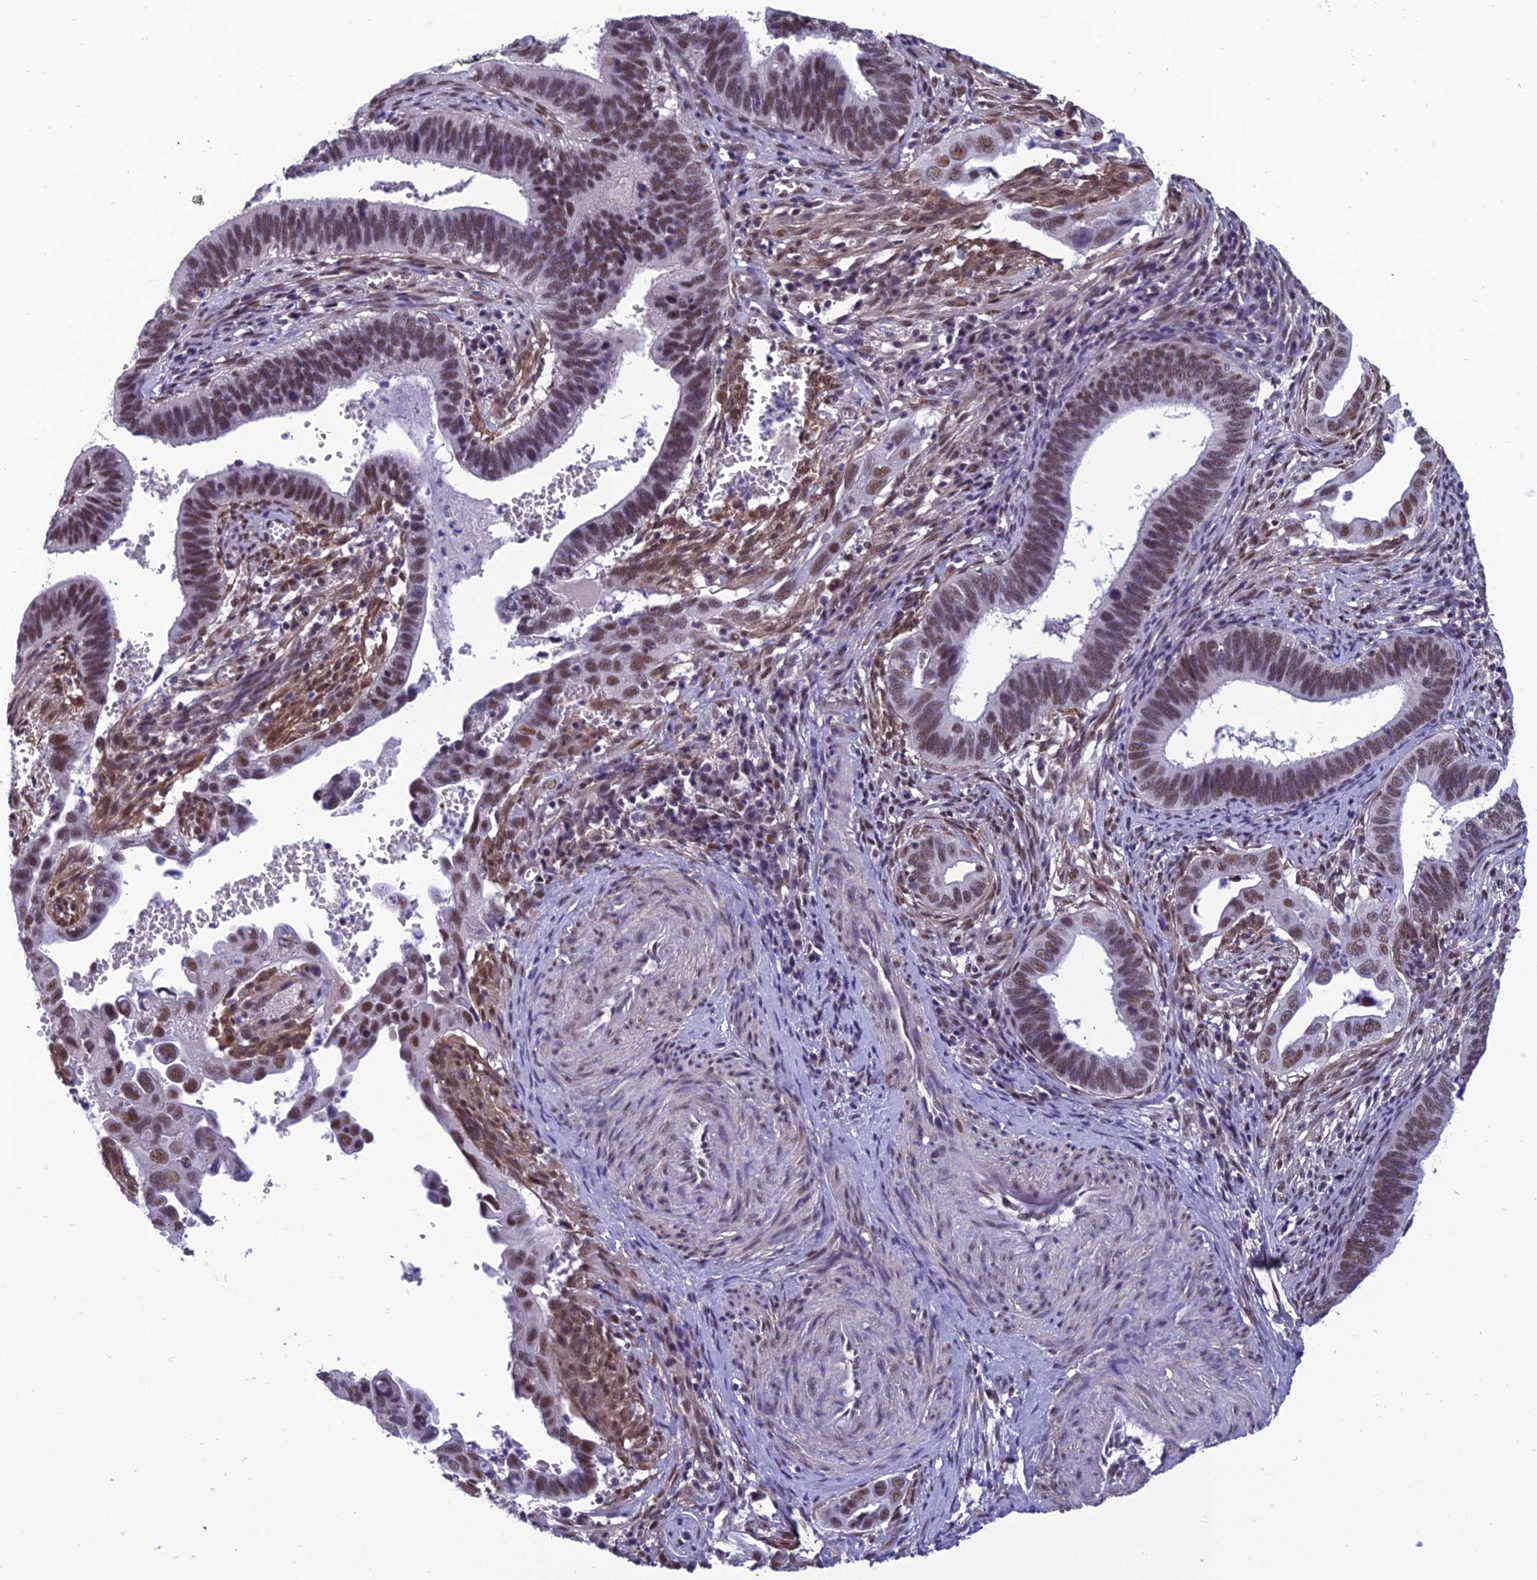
{"staining": {"intensity": "moderate", "quantity": ">75%", "location": "nuclear"}, "tissue": "cervical cancer", "cell_type": "Tumor cells", "image_type": "cancer", "snomed": [{"axis": "morphology", "description": "Adenocarcinoma, NOS"}, {"axis": "topography", "description": "Cervix"}], "caption": "Cervical cancer (adenocarcinoma) stained with a protein marker displays moderate staining in tumor cells.", "gene": "RSRC1", "patient": {"sex": "female", "age": 42}}